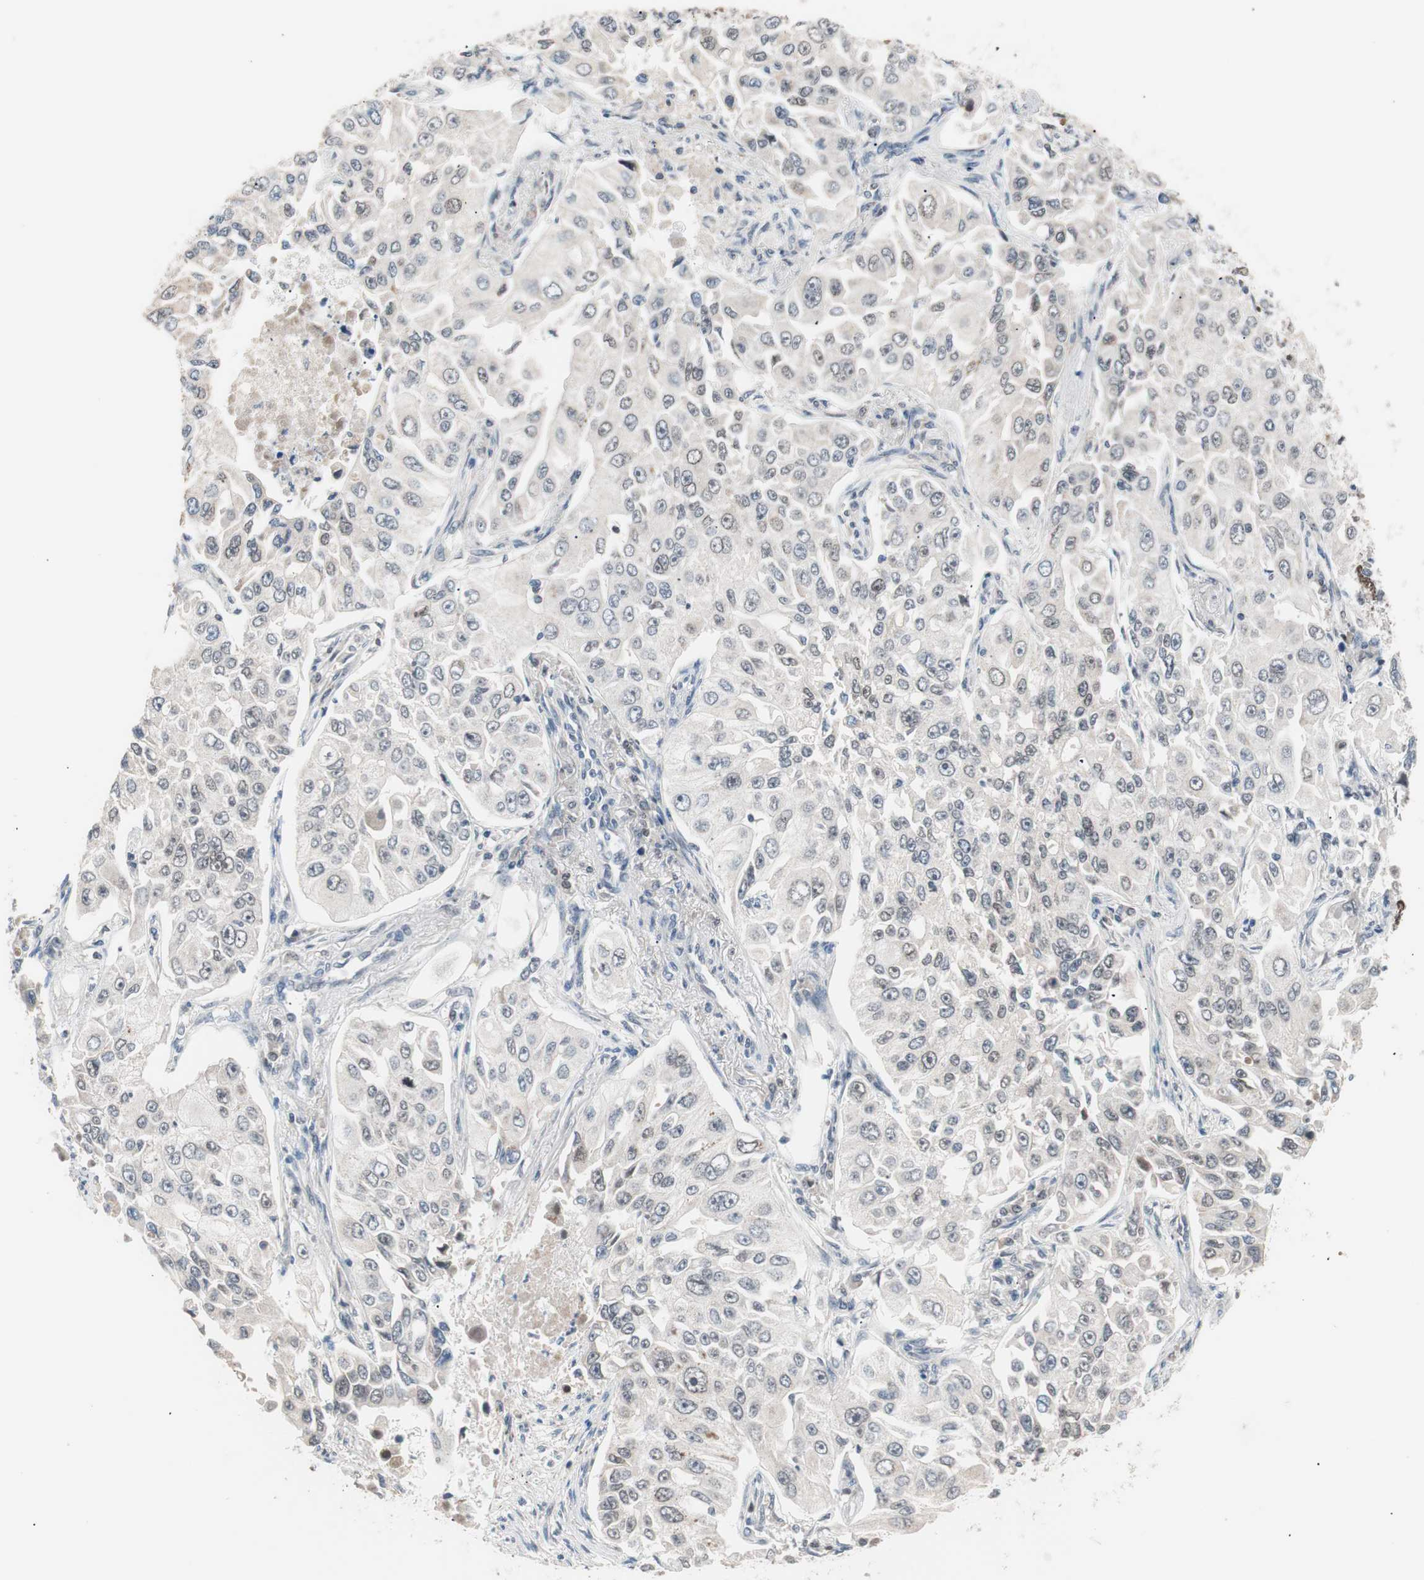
{"staining": {"intensity": "weak", "quantity": "<25%", "location": "nuclear"}, "tissue": "lung cancer", "cell_type": "Tumor cells", "image_type": "cancer", "snomed": [{"axis": "morphology", "description": "Adenocarcinoma, NOS"}, {"axis": "topography", "description": "Lung"}], "caption": "DAB immunohistochemical staining of adenocarcinoma (lung) displays no significant positivity in tumor cells. Nuclei are stained in blue.", "gene": "LIG3", "patient": {"sex": "male", "age": 84}}